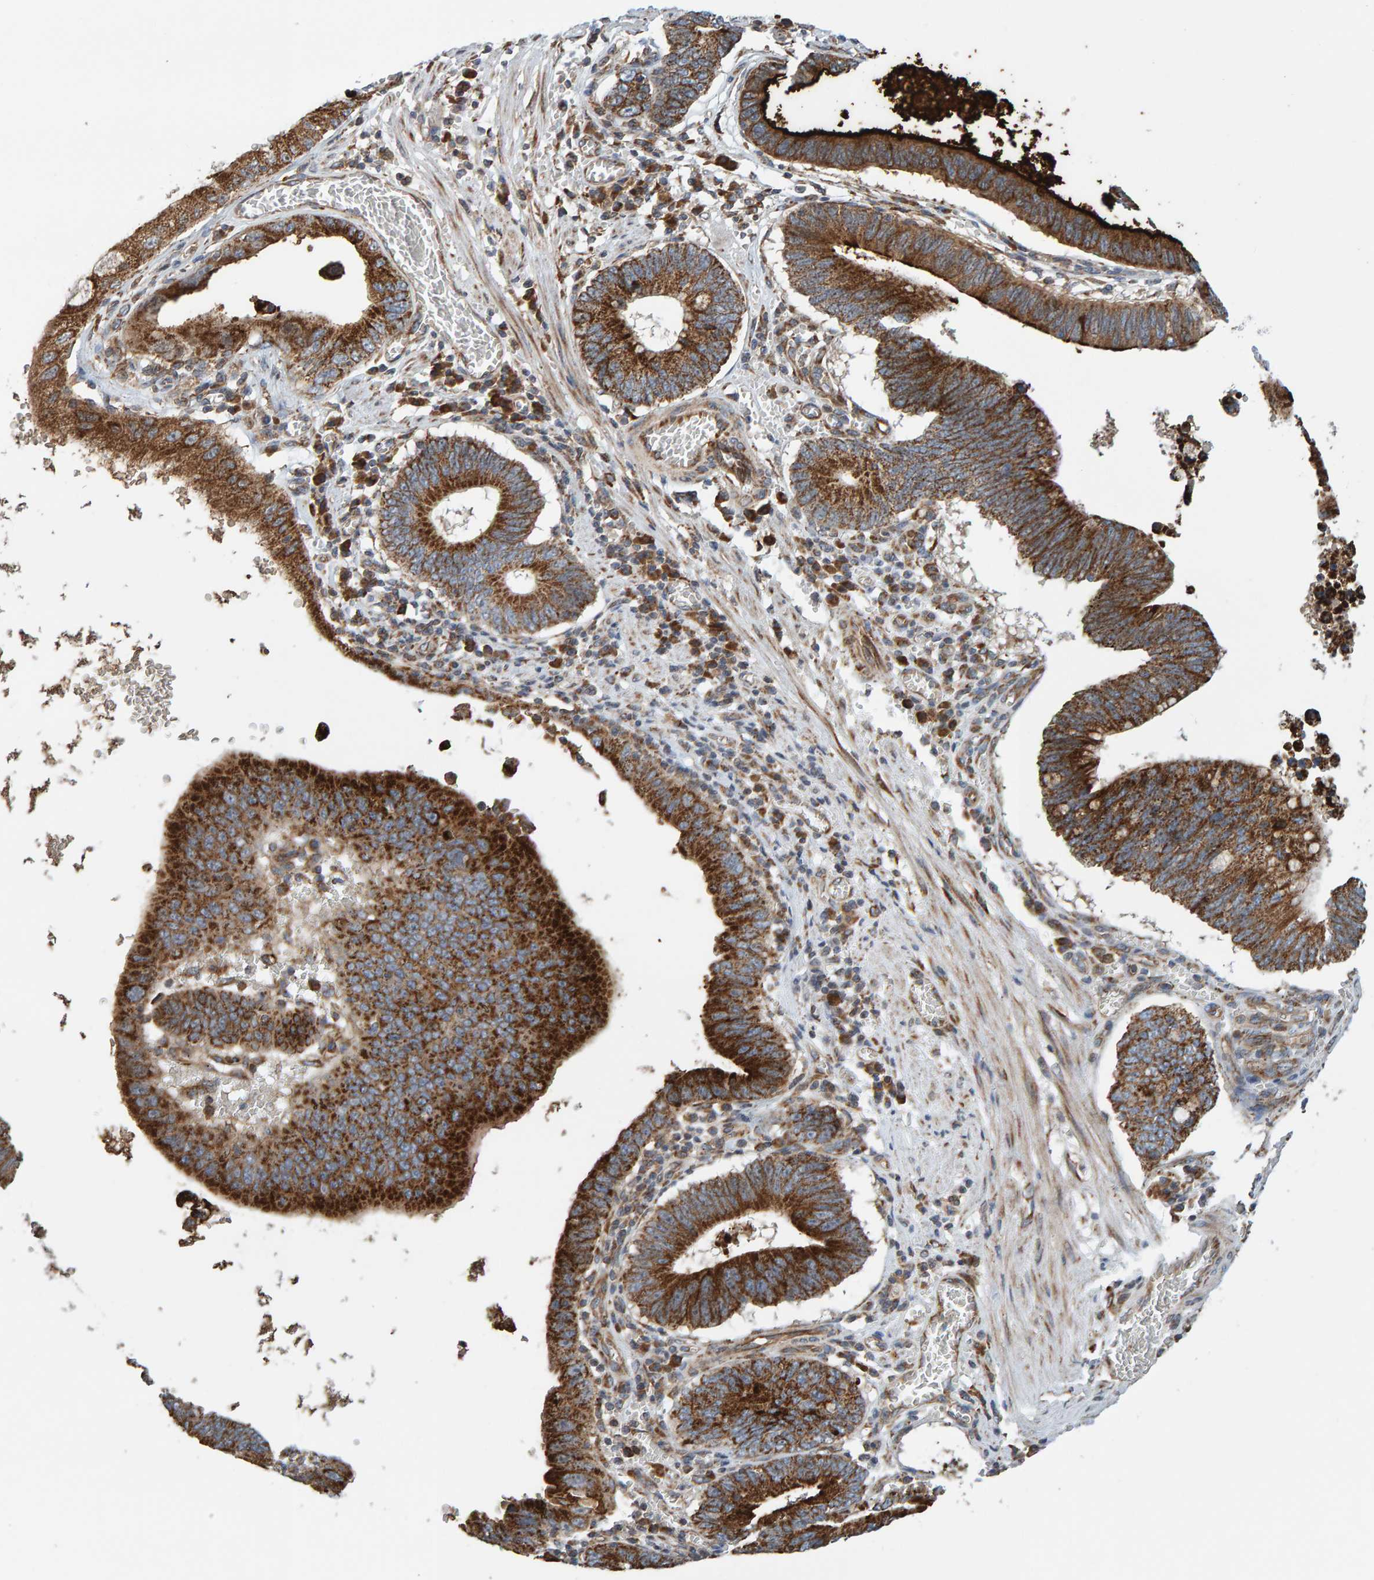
{"staining": {"intensity": "strong", "quantity": ">75%", "location": "cytoplasmic/membranous"}, "tissue": "stomach cancer", "cell_type": "Tumor cells", "image_type": "cancer", "snomed": [{"axis": "morphology", "description": "Adenocarcinoma, NOS"}, {"axis": "topography", "description": "Stomach"}, {"axis": "topography", "description": "Gastric cardia"}], "caption": "Strong cytoplasmic/membranous positivity is present in approximately >75% of tumor cells in adenocarcinoma (stomach).", "gene": "MRPL45", "patient": {"sex": "male", "age": 59}}